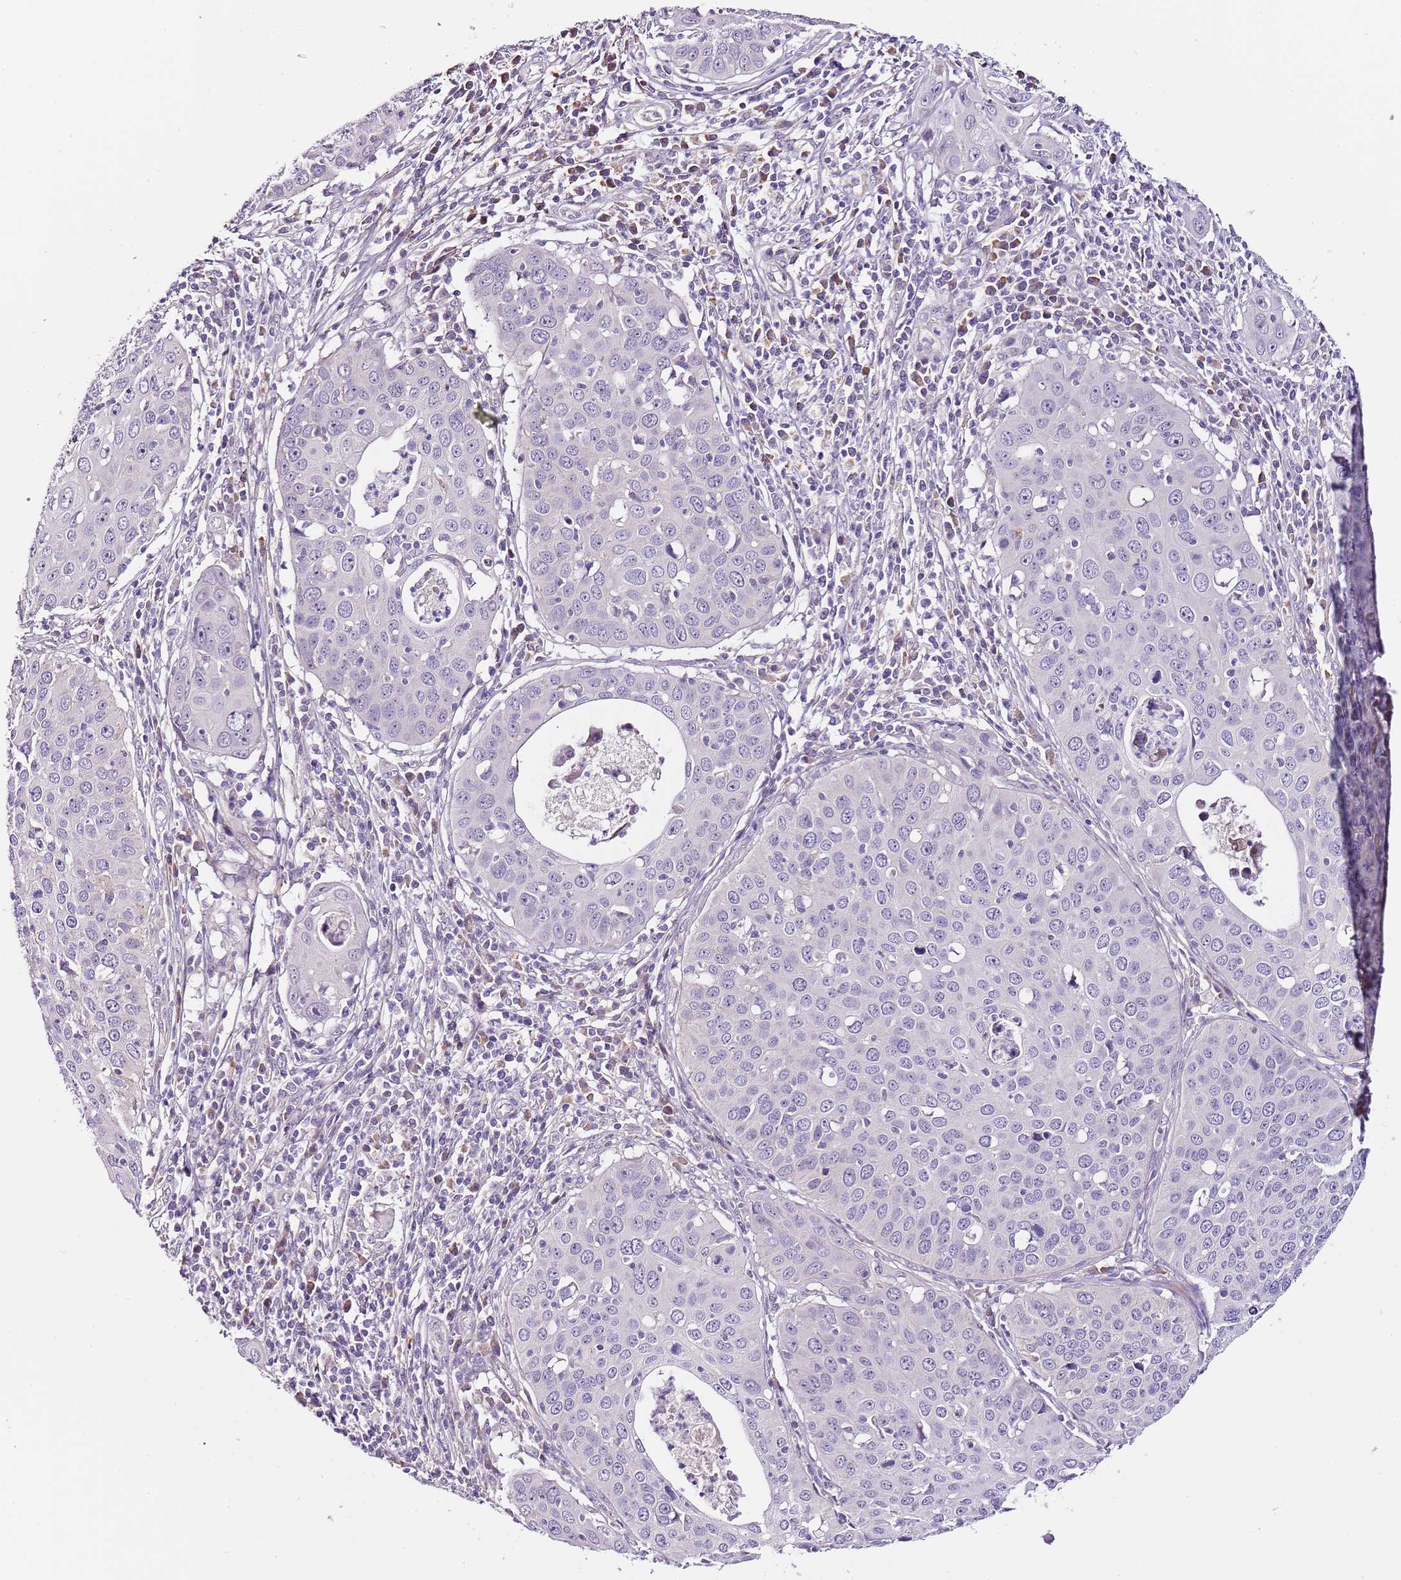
{"staining": {"intensity": "negative", "quantity": "none", "location": "none"}, "tissue": "cervical cancer", "cell_type": "Tumor cells", "image_type": "cancer", "snomed": [{"axis": "morphology", "description": "Squamous cell carcinoma, NOS"}, {"axis": "topography", "description": "Cervix"}], "caption": "The photomicrograph displays no staining of tumor cells in cervical cancer.", "gene": "NKX2-3", "patient": {"sex": "female", "age": 36}}